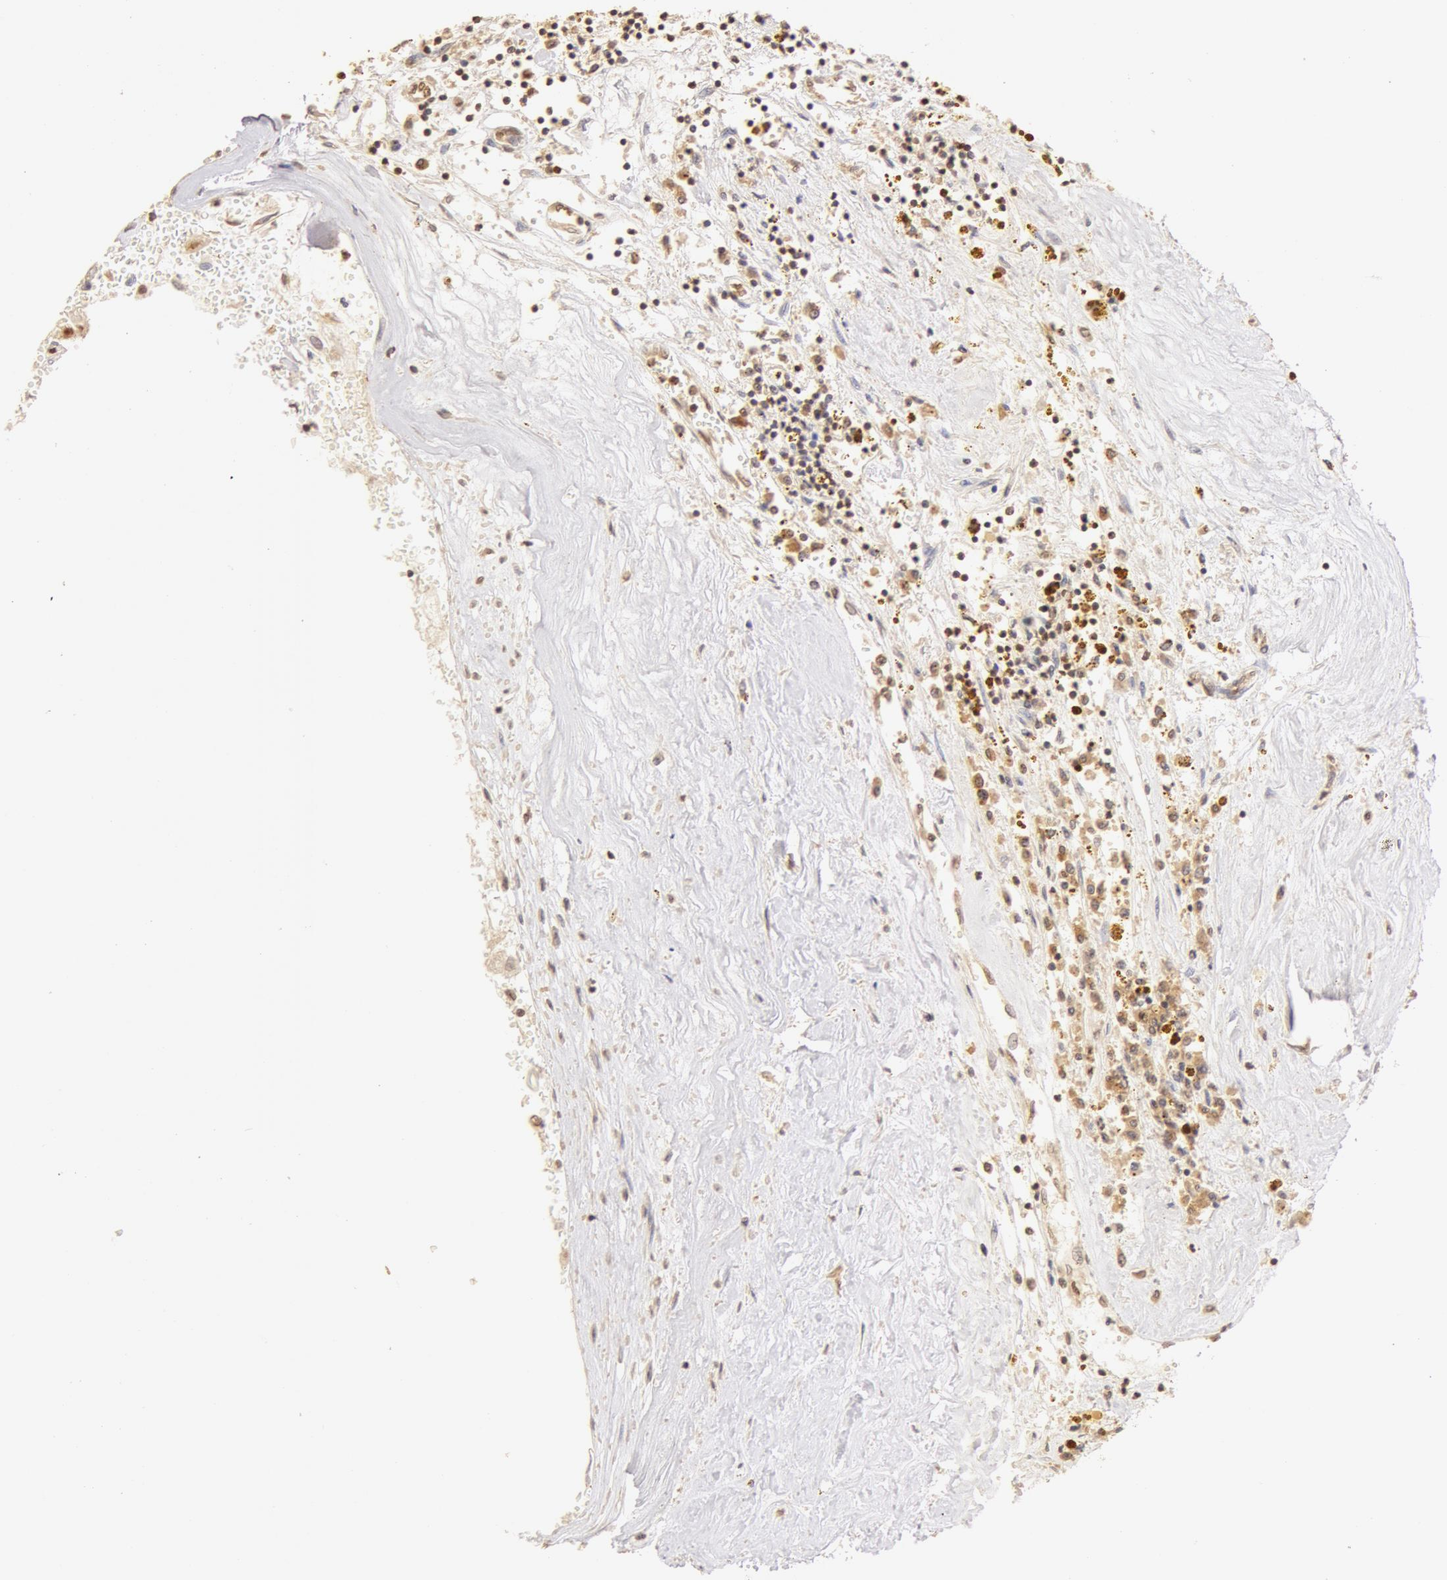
{"staining": {"intensity": "weak", "quantity": ">75%", "location": "cytoplasmic/membranous,nuclear"}, "tissue": "renal cancer", "cell_type": "Tumor cells", "image_type": "cancer", "snomed": [{"axis": "morphology", "description": "Adenocarcinoma, NOS"}, {"axis": "topography", "description": "Kidney"}], "caption": "Renal cancer was stained to show a protein in brown. There is low levels of weak cytoplasmic/membranous and nuclear positivity in approximately >75% of tumor cells. (brown staining indicates protein expression, while blue staining denotes nuclei).", "gene": "SNRNP70", "patient": {"sex": "male", "age": 78}}